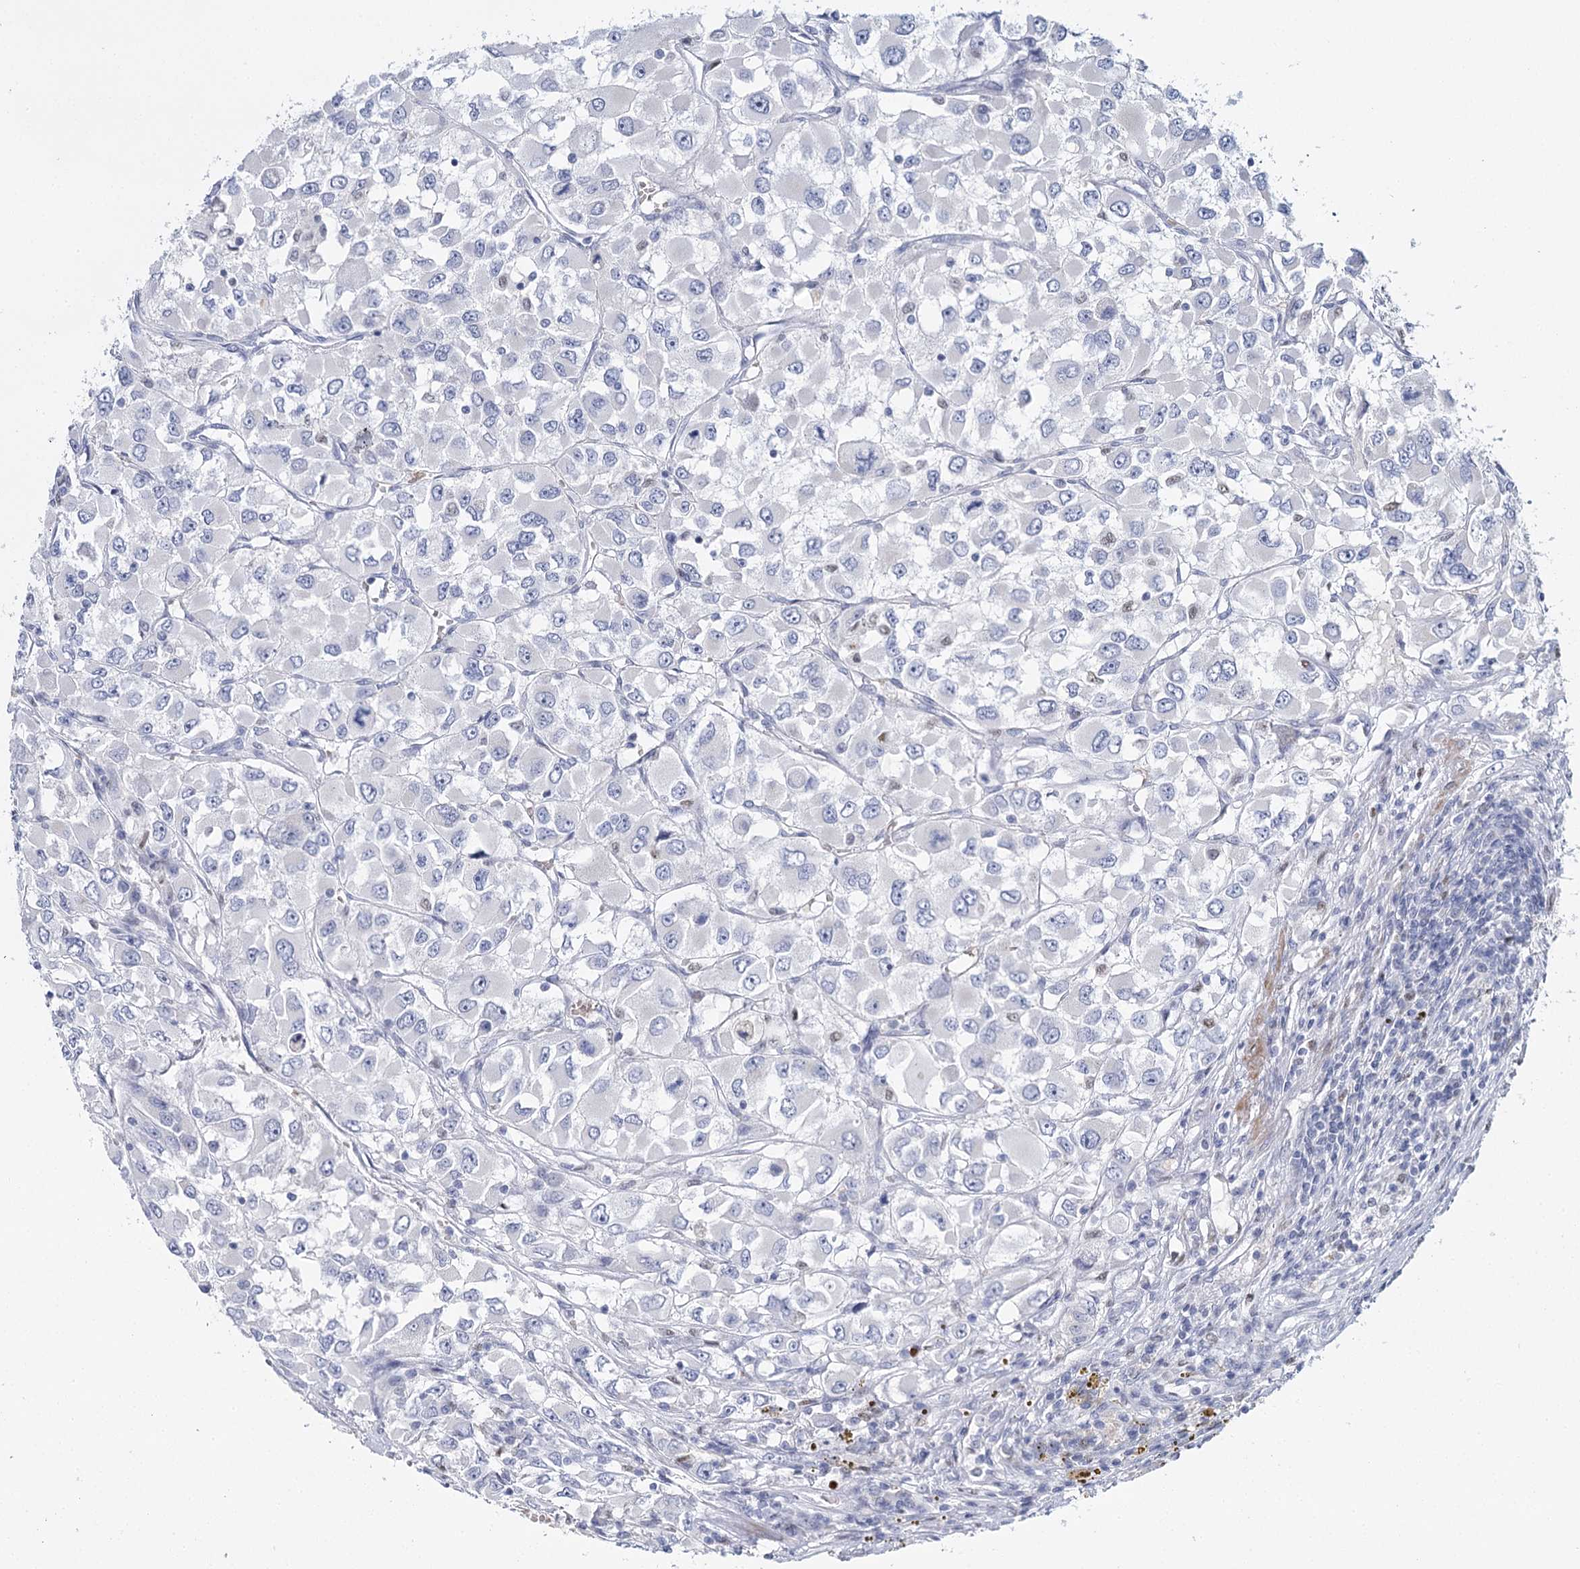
{"staining": {"intensity": "negative", "quantity": "none", "location": "none"}, "tissue": "renal cancer", "cell_type": "Tumor cells", "image_type": "cancer", "snomed": [{"axis": "morphology", "description": "Adenocarcinoma, NOS"}, {"axis": "topography", "description": "Kidney"}], "caption": "A micrograph of renal adenocarcinoma stained for a protein displays no brown staining in tumor cells.", "gene": "IGSF3", "patient": {"sex": "female", "age": 52}}